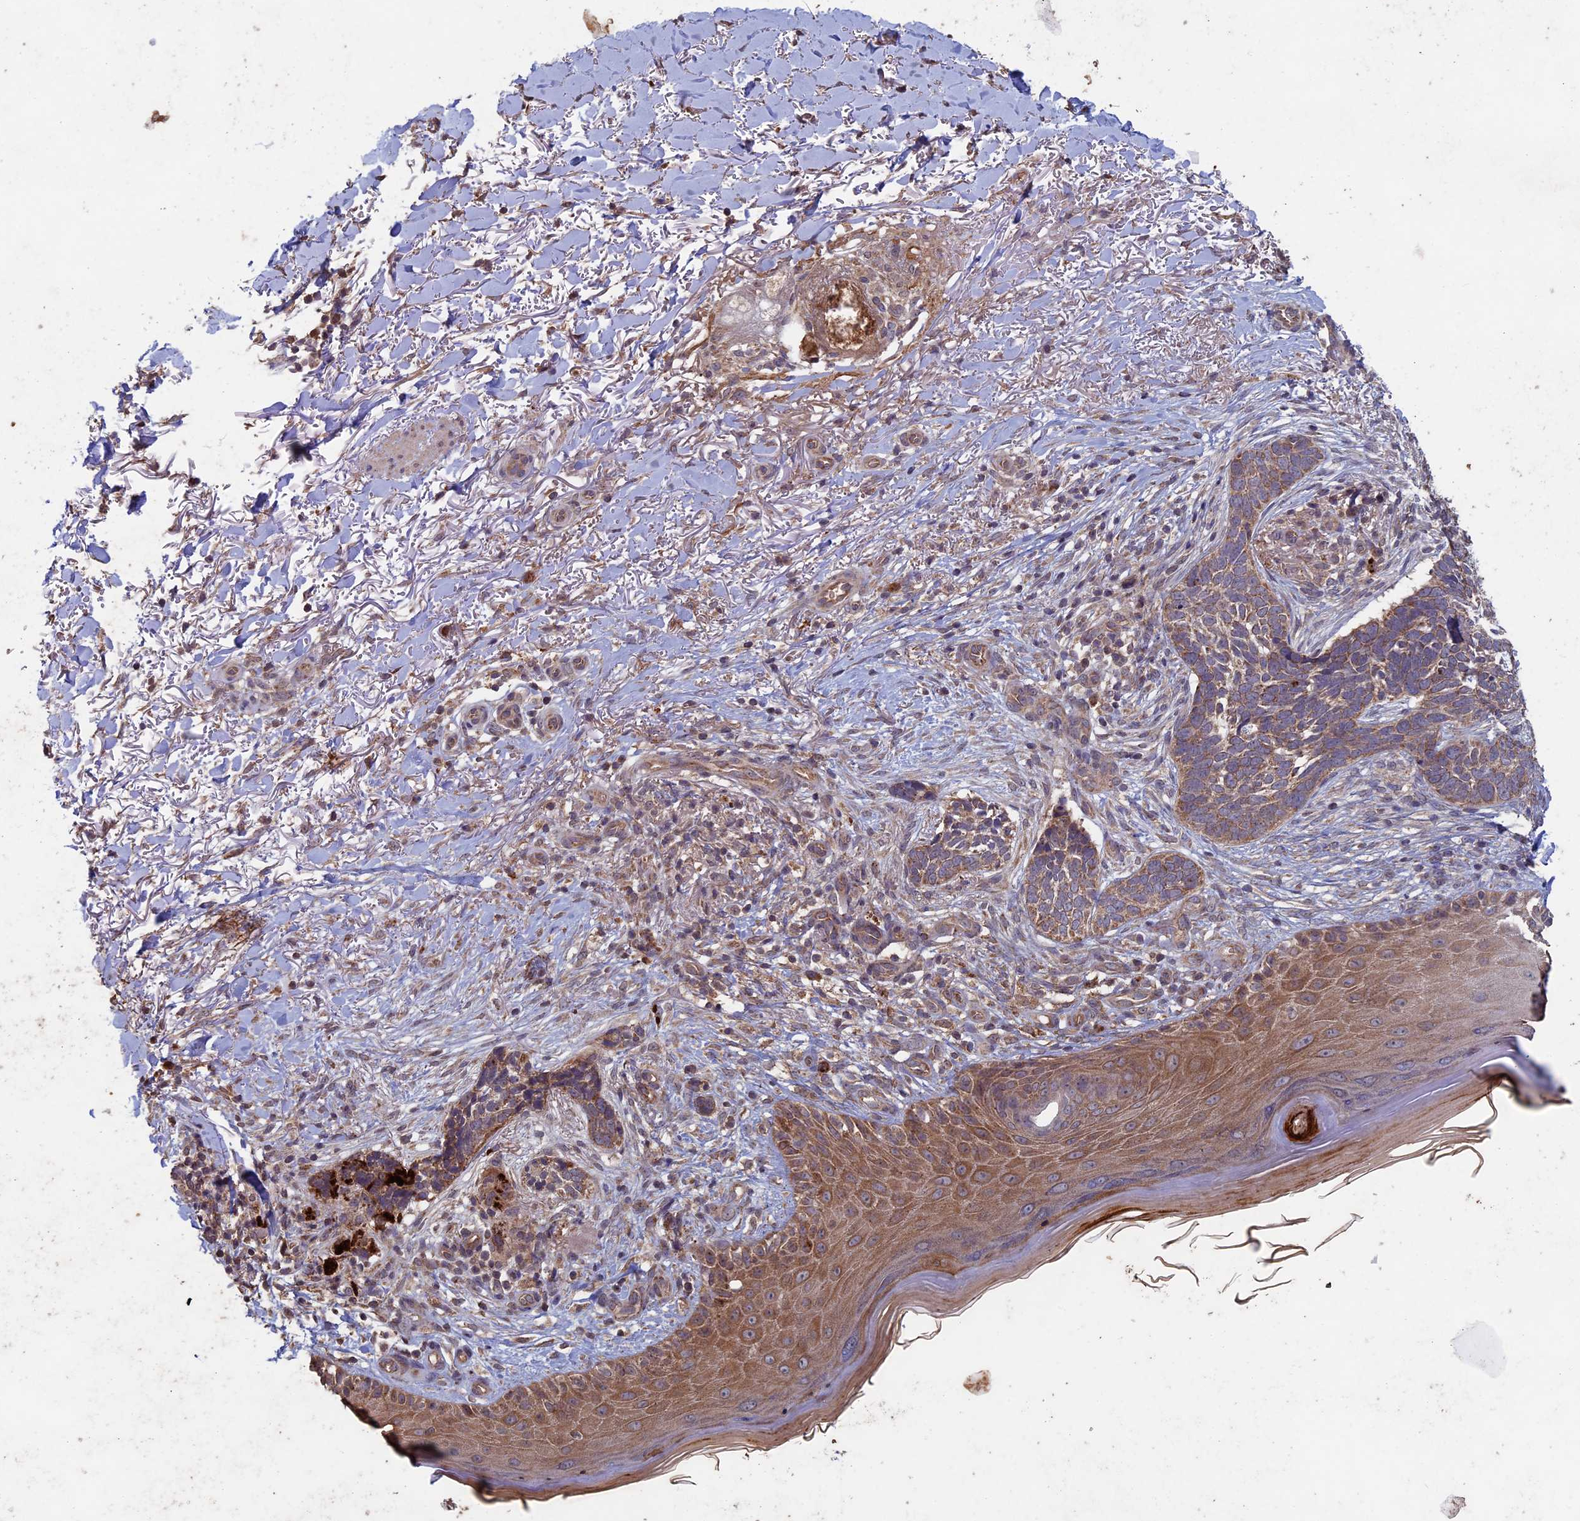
{"staining": {"intensity": "moderate", "quantity": ">75%", "location": "cytoplasmic/membranous"}, "tissue": "skin cancer", "cell_type": "Tumor cells", "image_type": "cancer", "snomed": [{"axis": "morphology", "description": "Normal tissue, NOS"}, {"axis": "morphology", "description": "Basal cell carcinoma"}, {"axis": "topography", "description": "Skin"}], "caption": "This histopathology image displays skin cancer stained with IHC to label a protein in brown. The cytoplasmic/membranous of tumor cells show moderate positivity for the protein. Nuclei are counter-stained blue.", "gene": "RCCD1", "patient": {"sex": "female", "age": 67}}